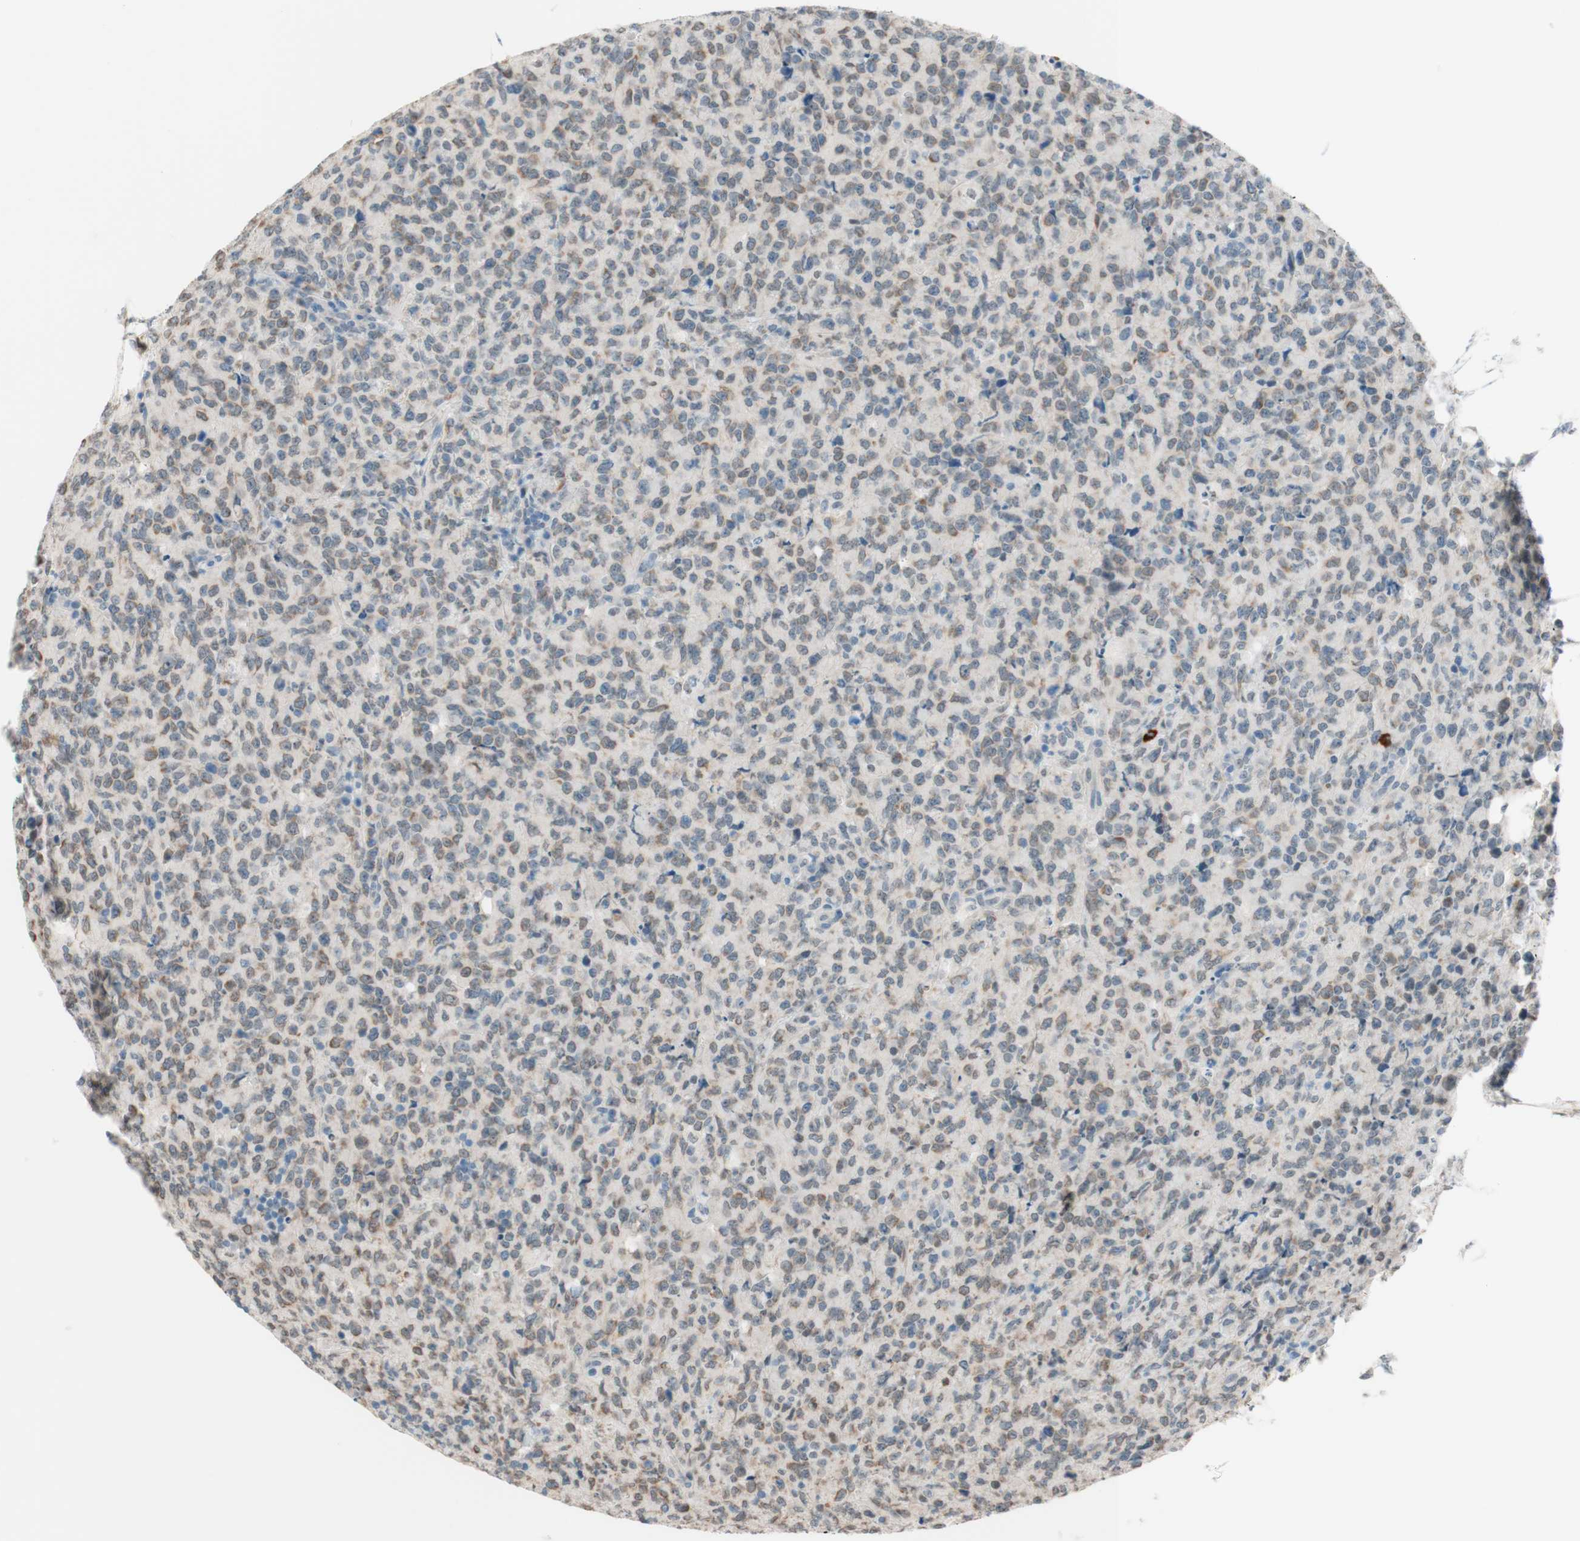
{"staining": {"intensity": "weak", "quantity": "<25%", "location": "cytoplasmic/membranous"}, "tissue": "lymphoma", "cell_type": "Tumor cells", "image_type": "cancer", "snomed": [{"axis": "morphology", "description": "Malignant lymphoma, non-Hodgkin's type, High grade"}, {"axis": "topography", "description": "Tonsil"}], "caption": "Tumor cells are negative for protein expression in human malignant lymphoma, non-Hodgkin's type (high-grade).", "gene": "JPH1", "patient": {"sex": "female", "age": 36}}